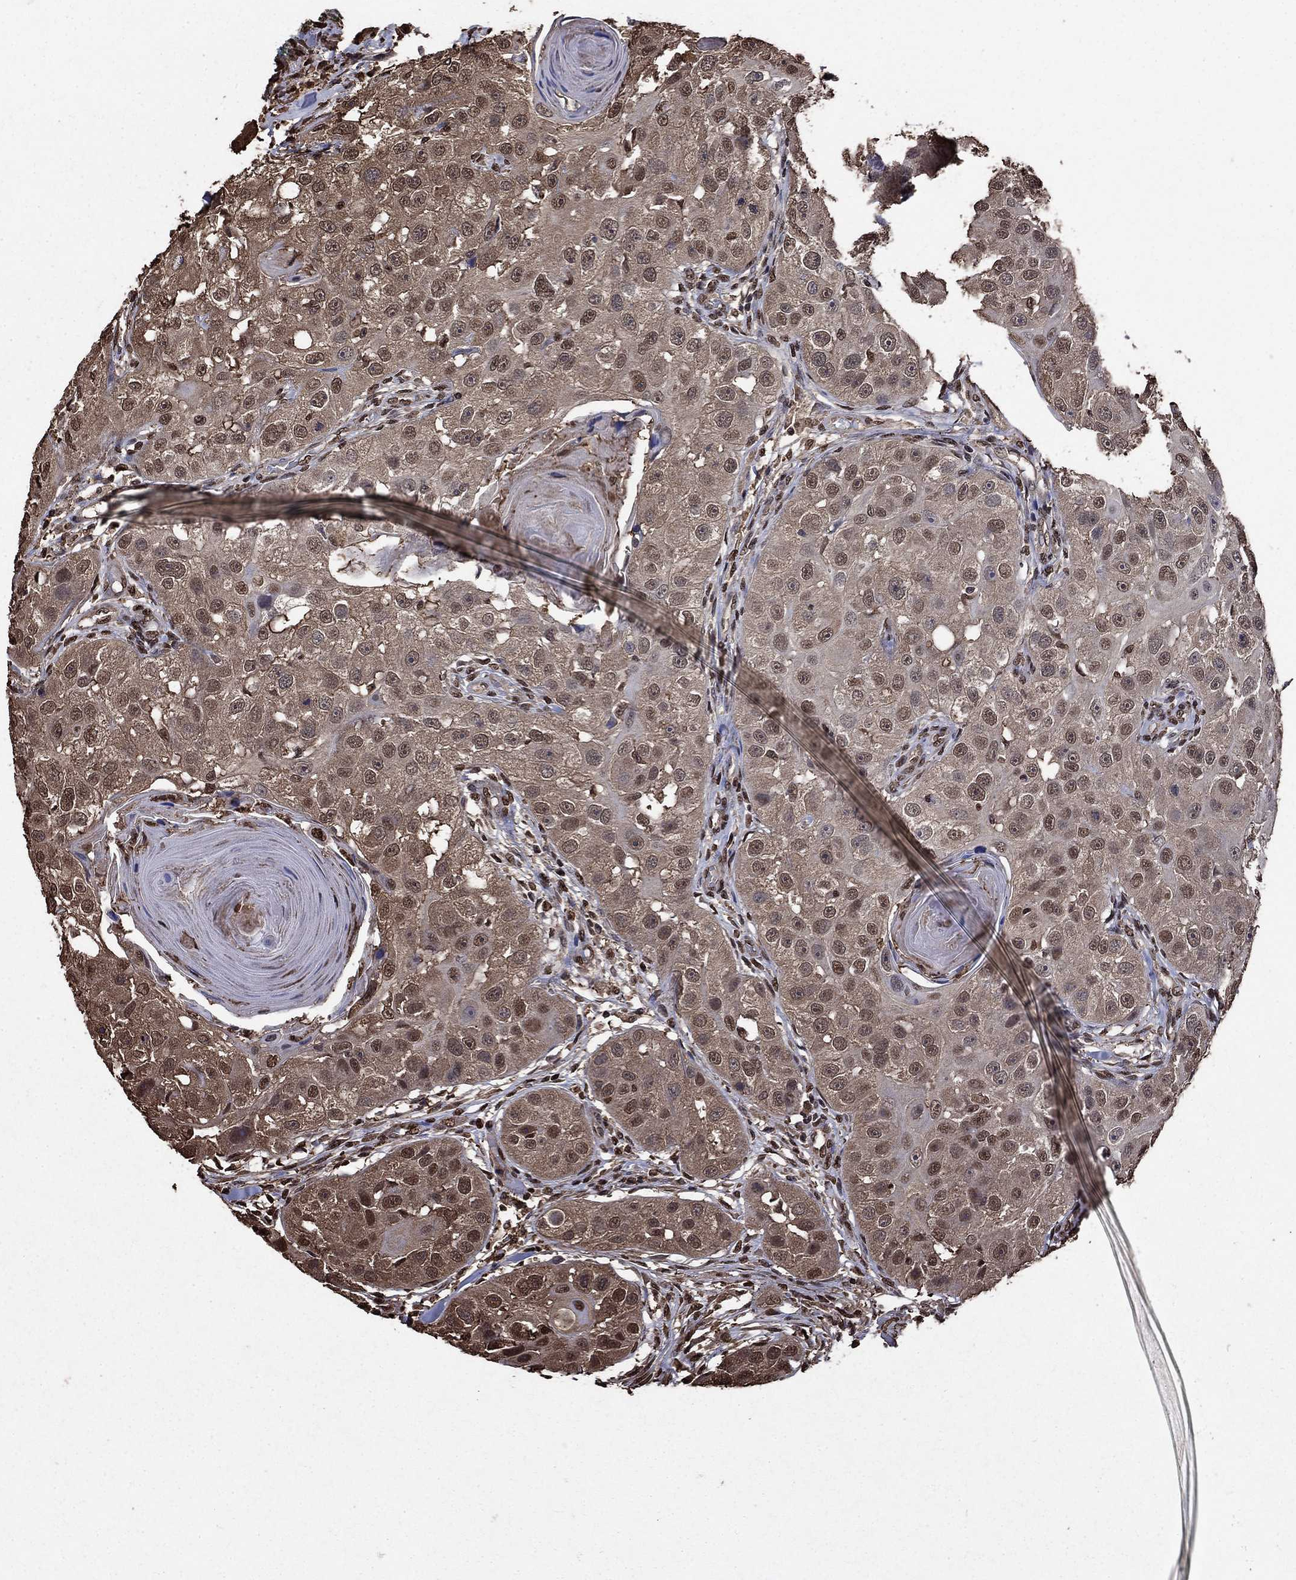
{"staining": {"intensity": "weak", "quantity": "25%-75%", "location": "nuclear"}, "tissue": "head and neck cancer", "cell_type": "Tumor cells", "image_type": "cancer", "snomed": [{"axis": "morphology", "description": "Normal tissue, NOS"}, {"axis": "morphology", "description": "Squamous cell carcinoma, NOS"}, {"axis": "topography", "description": "Skeletal muscle"}, {"axis": "topography", "description": "Head-Neck"}], "caption": "Protein analysis of head and neck cancer tissue demonstrates weak nuclear expression in about 25%-75% of tumor cells.", "gene": "GAPDH", "patient": {"sex": "male", "age": 51}}